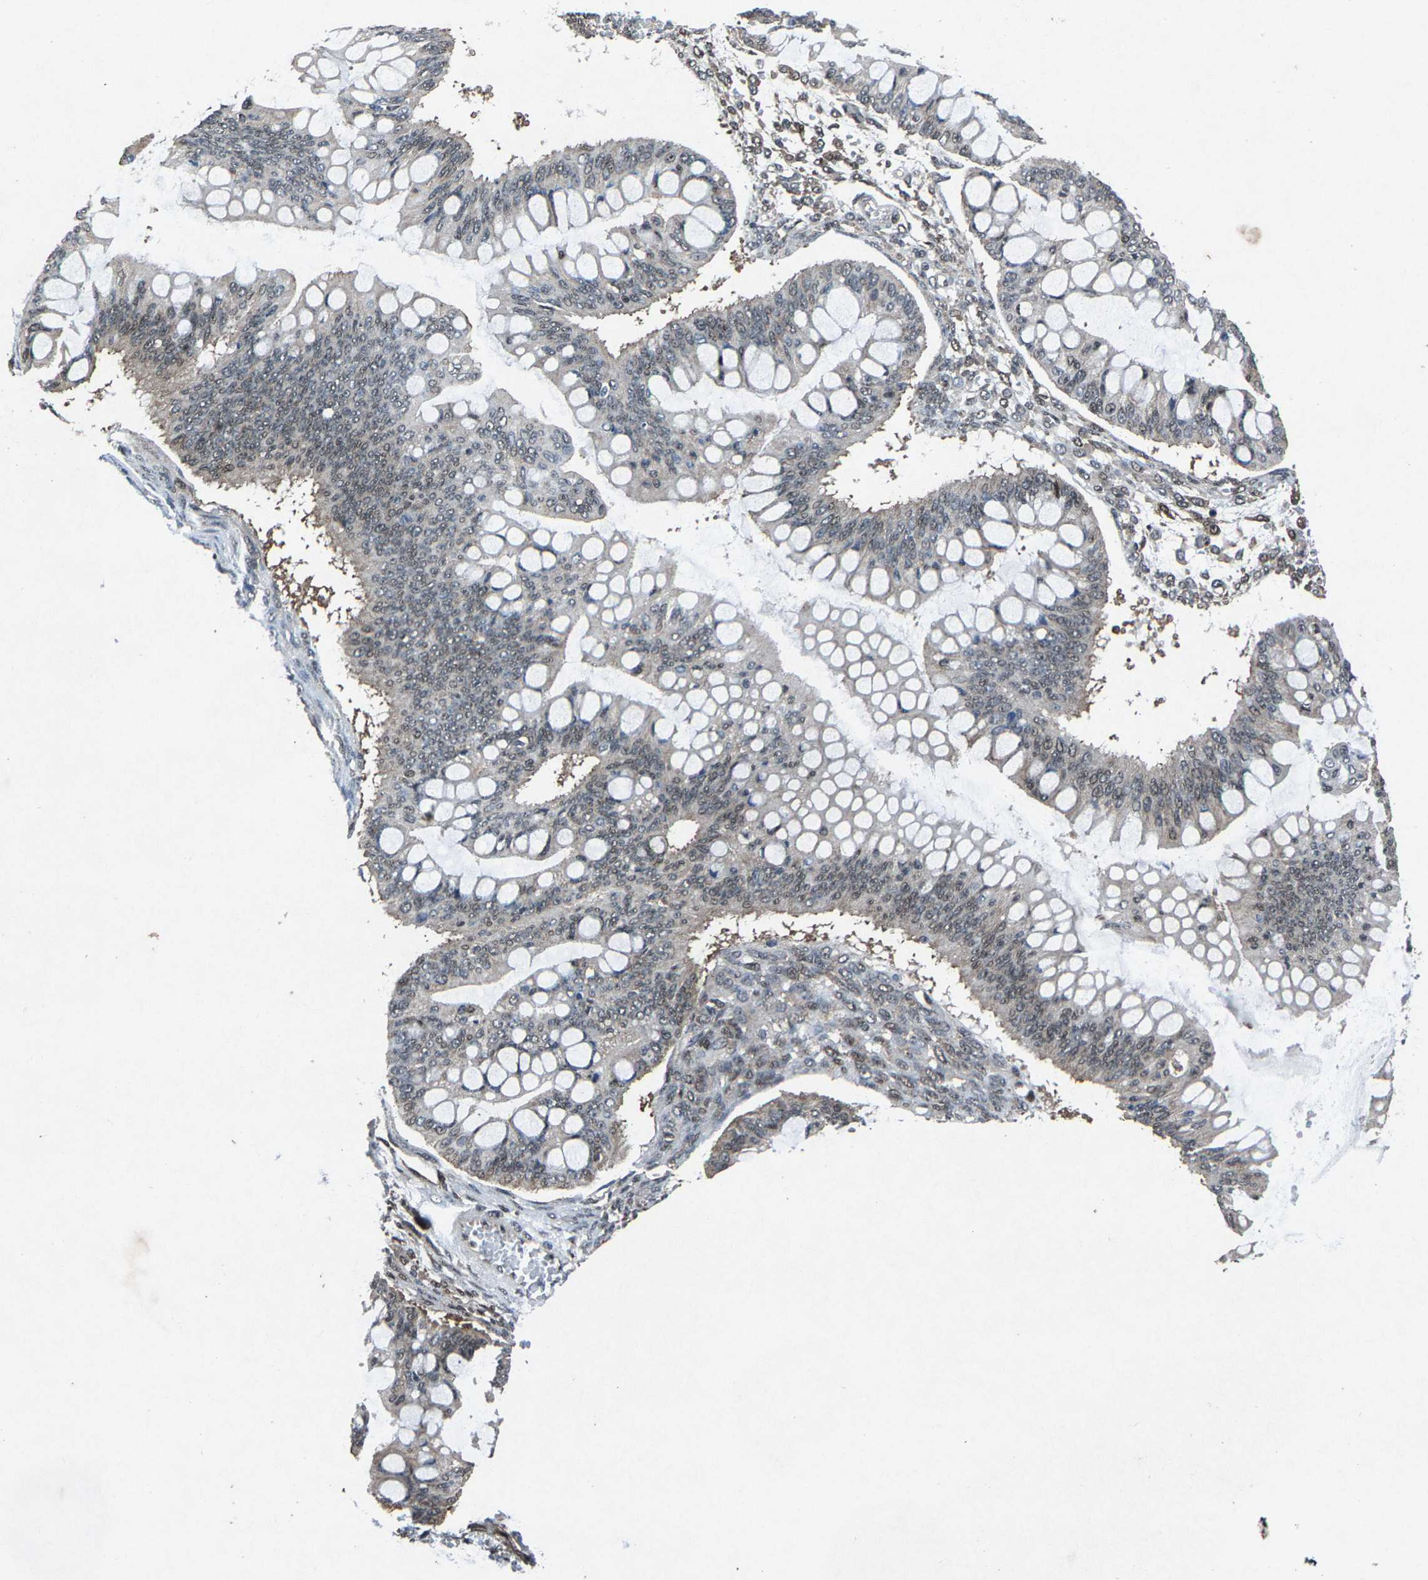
{"staining": {"intensity": "weak", "quantity": "25%-75%", "location": "nuclear"}, "tissue": "ovarian cancer", "cell_type": "Tumor cells", "image_type": "cancer", "snomed": [{"axis": "morphology", "description": "Cystadenocarcinoma, mucinous, NOS"}, {"axis": "topography", "description": "Ovary"}], "caption": "Ovarian cancer stained with a protein marker demonstrates weak staining in tumor cells.", "gene": "ATXN3", "patient": {"sex": "female", "age": 73}}